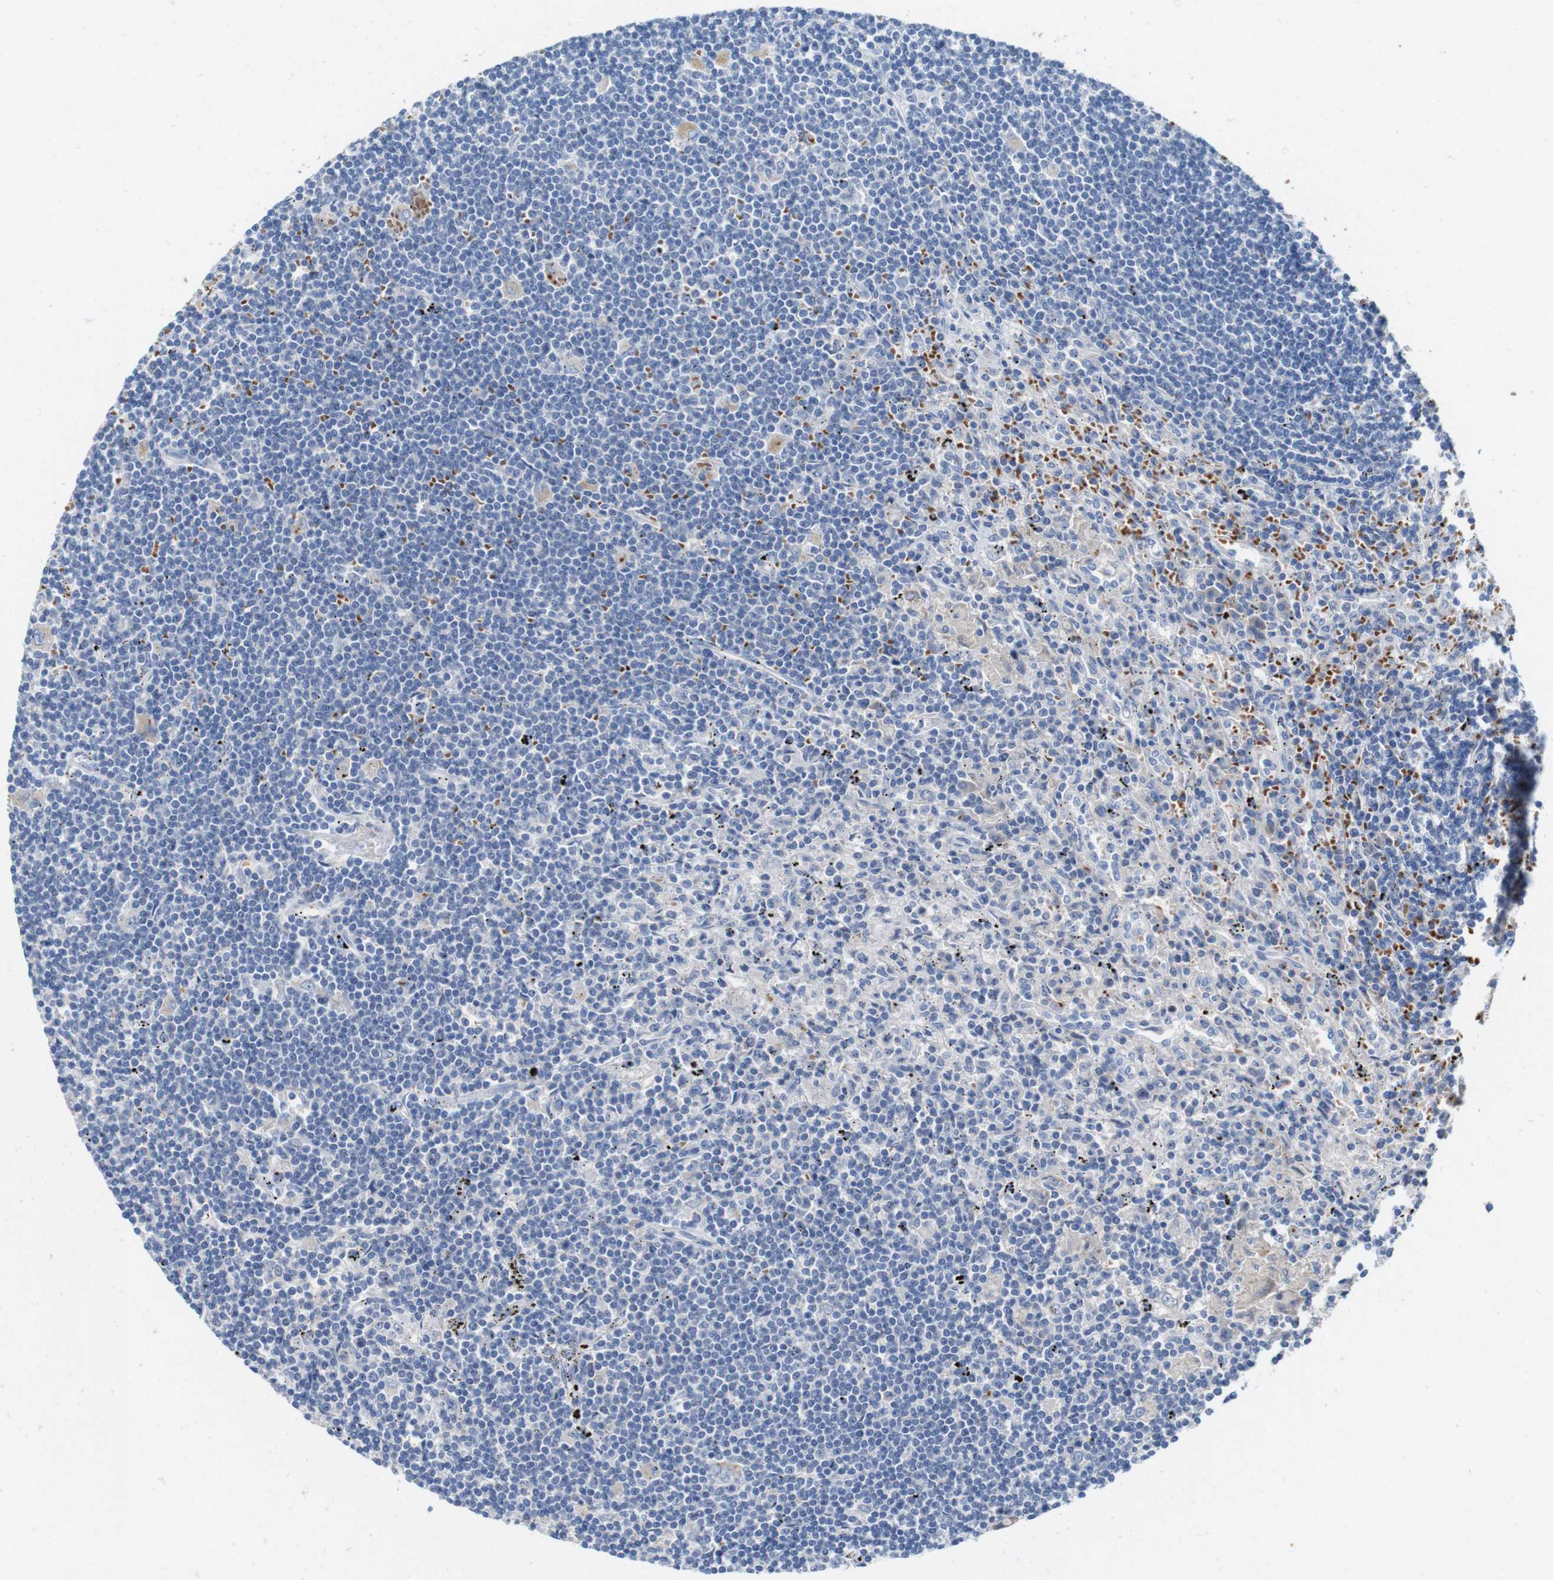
{"staining": {"intensity": "weak", "quantity": "<25%", "location": "cytoplasmic/membranous"}, "tissue": "lymphoma", "cell_type": "Tumor cells", "image_type": "cancer", "snomed": [{"axis": "morphology", "description": "Malignant lymphoma, non-Hodgkin's type, Low grade"}, {"axis": "topography", "description": "Spleen"}], "caption": "Immunohistochemical staining of malignant lymphoma, non-Hodgkin's type (low-grade) shows no significant expression in tumor cells.", "gene": "IGSF8", "patient": {"sex": "male", "age": 76}}